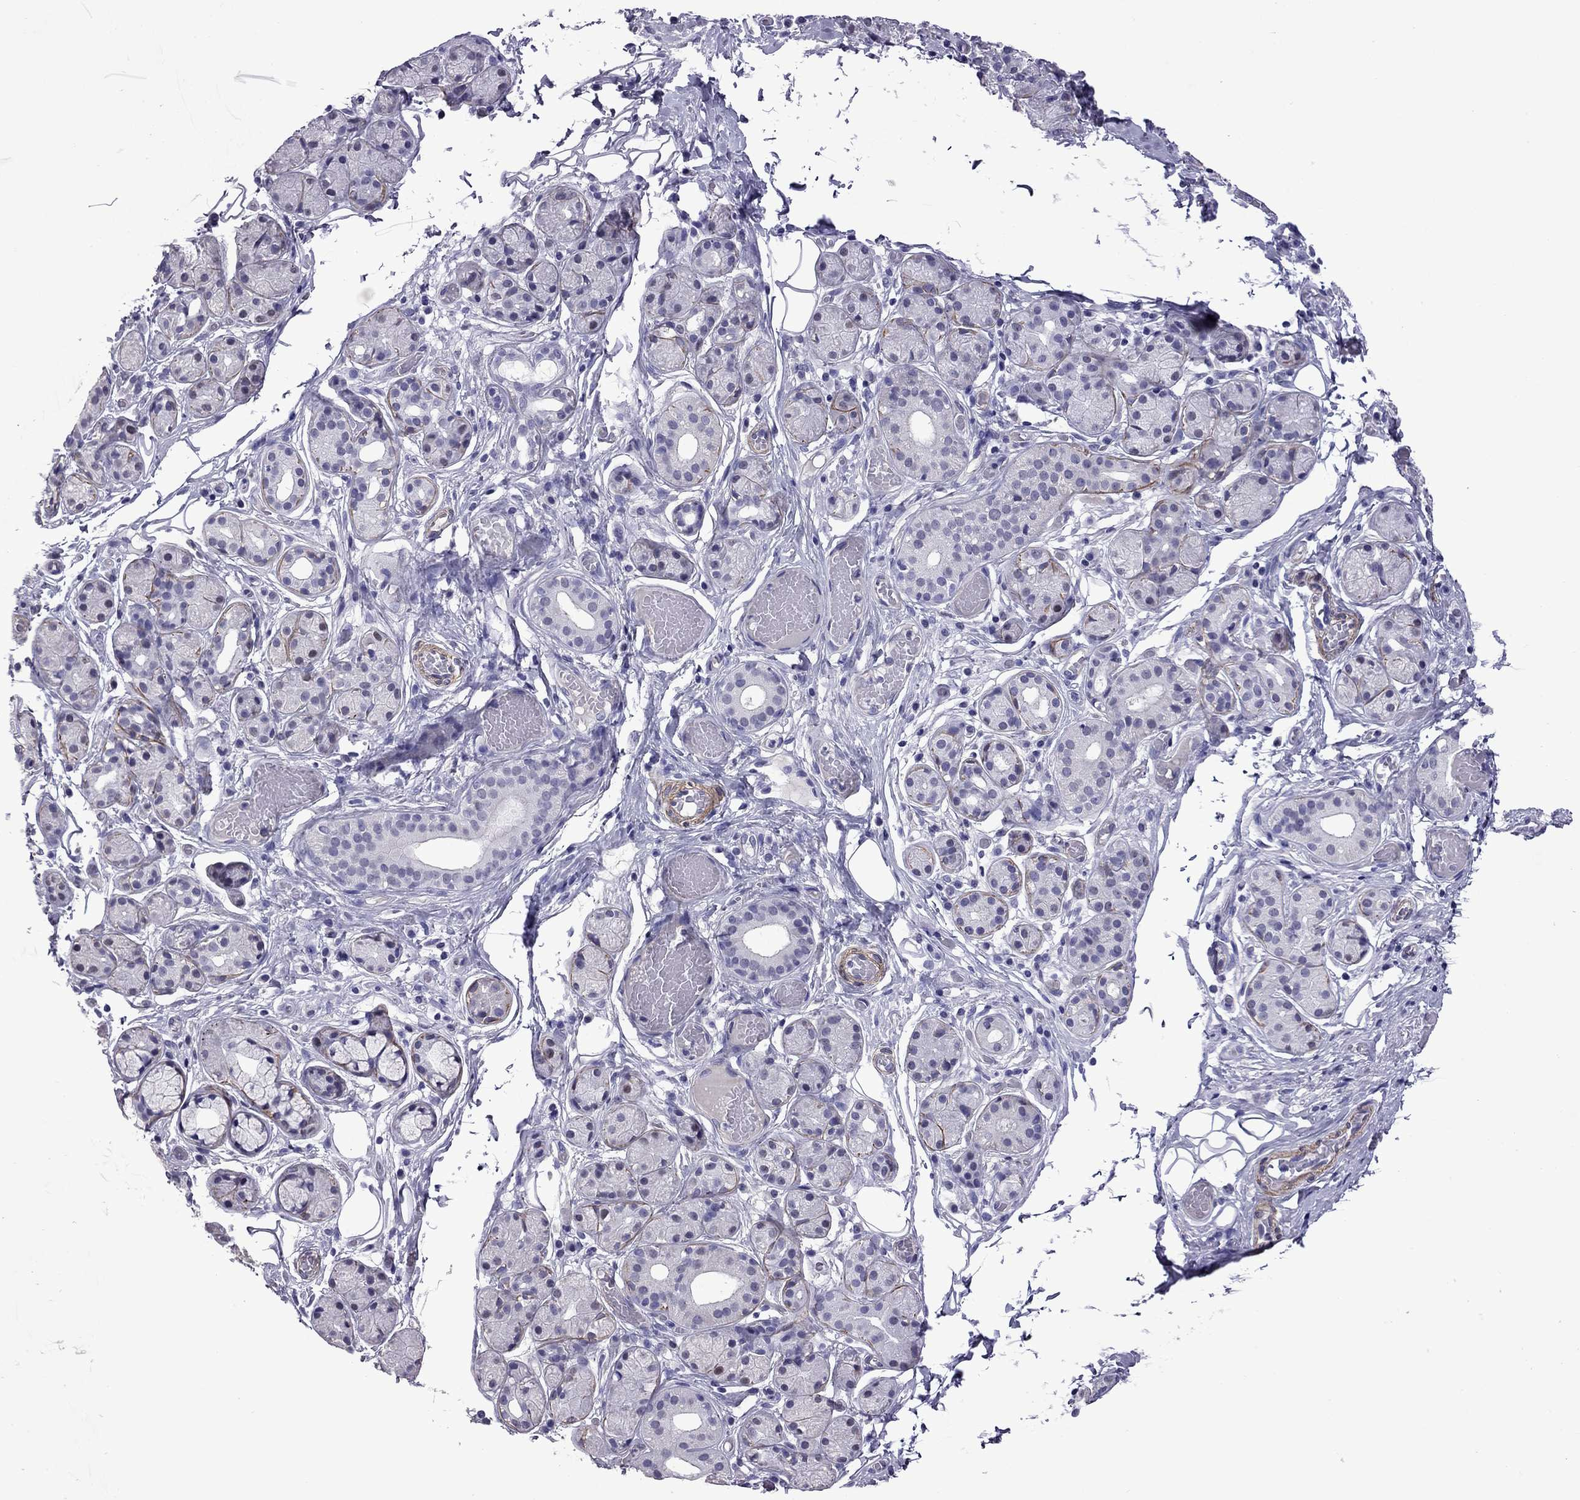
{"staining": {"intensity": "moderate", "quantity": "<25%", "location": "cytoplasmic/membranous"}, "tissue": "salivary gland", "cell_type": "Glandular cells", "image_type": "normal", "snomed": [{"axis": "morphology", "description": "Normal tissue, NOS"}, {"axis": "topography", "description": "Salivary gland"}, {"axis": "topography", "description": "Peripheral nerve tissue"}], "caption": "Salivary gland stained with immunohistochemistry (IHC) reveals moderate cytoplasmic/membranous staining in about <25% of glandular cells. The staining is performed using DAB brown chromogen to label protein expression. The nuclei are counter-stained blue using hematoxylin.", "gene": "CHRNA5", "patient": {"sex": "male", "age": 71}}